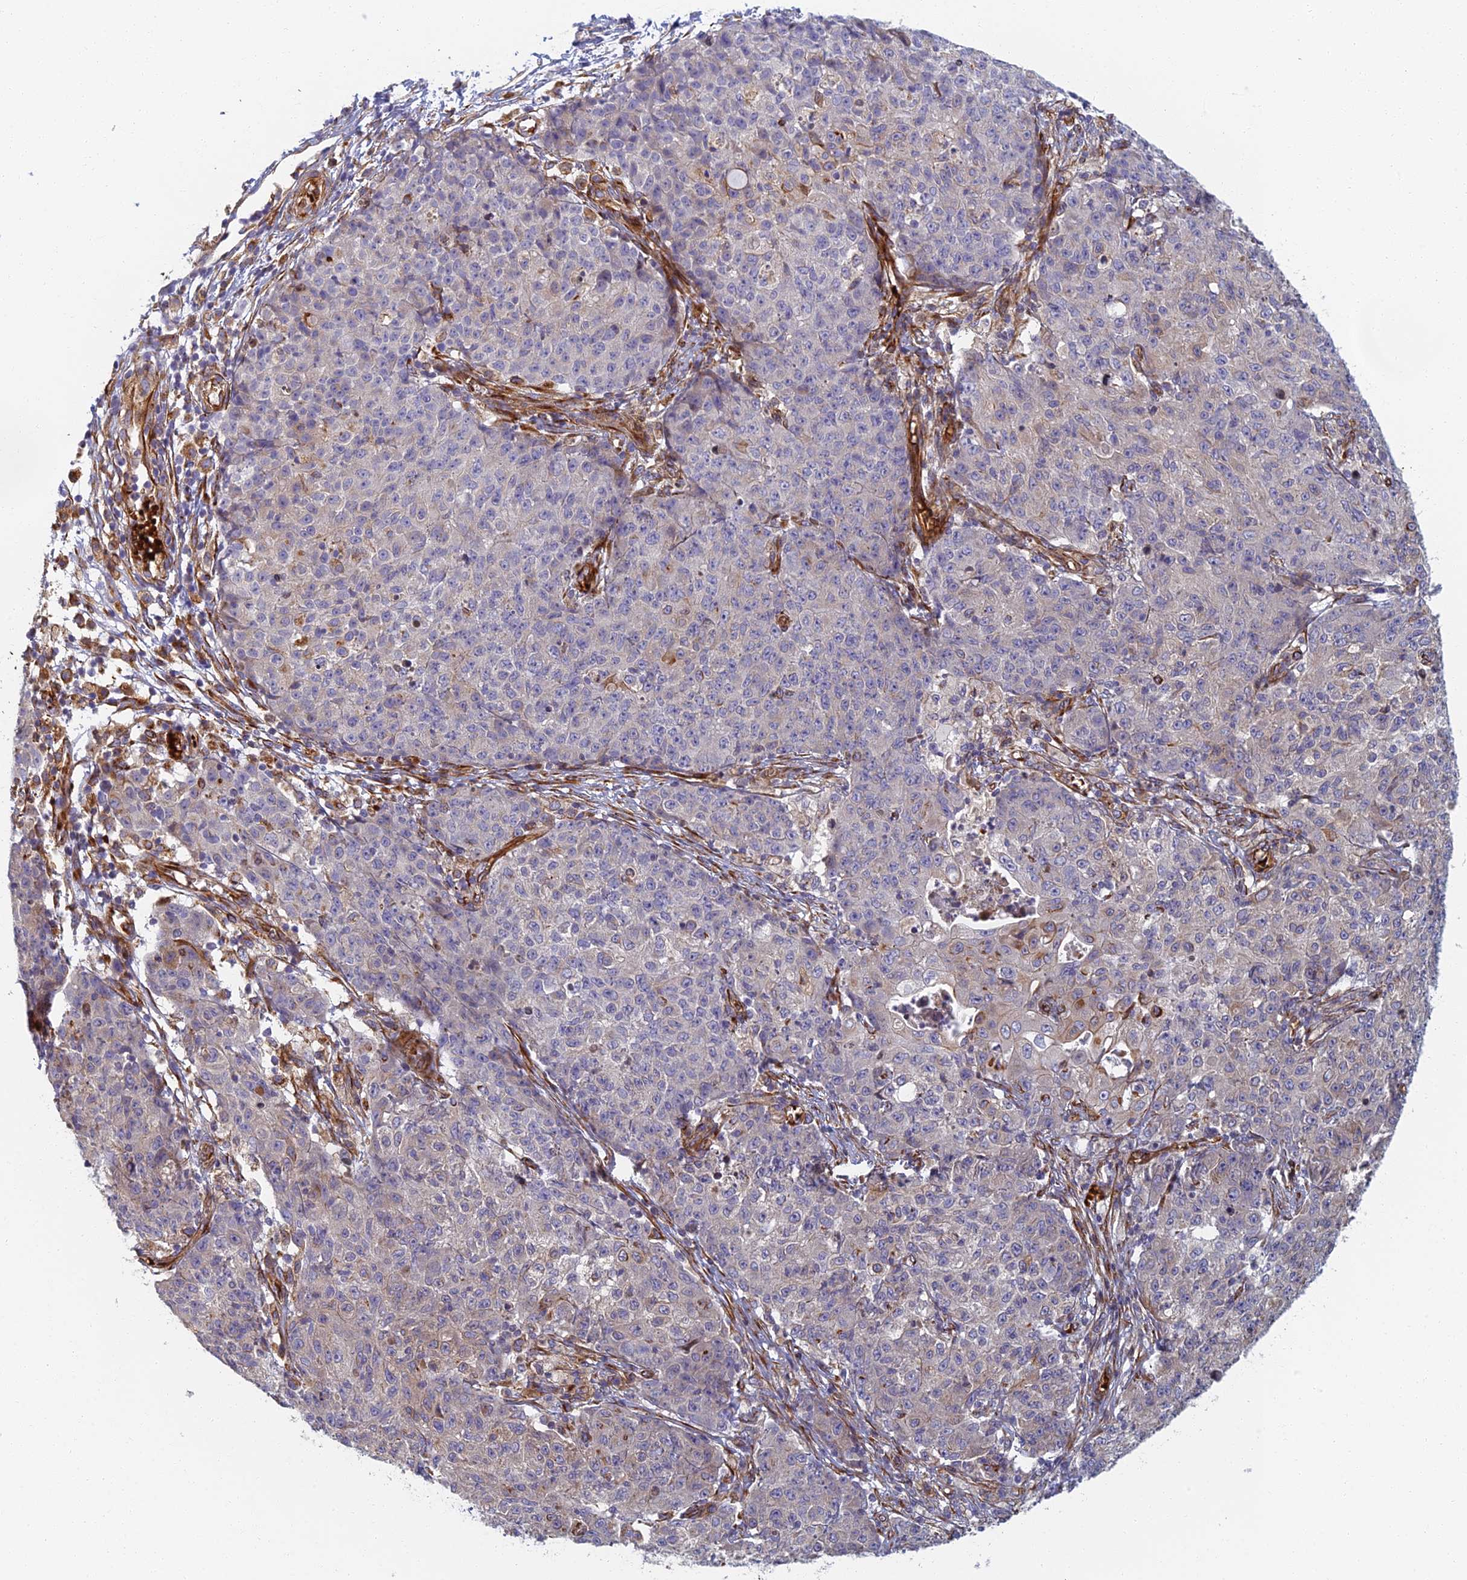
{"staining": {"intensity": "negative", "quantity": "none", "location": "none"}, "tissue": "ovarian cancer", "cell_type": "Tumor cells", "image_type": "cancer", "snomed": [{"axis": "morphology", "description": "Carcinoma, endometroid"}, {"axis": "topography", "description": "Ovary"}], "caption": "High magnification brightfield microscopy of ovarian cancer (endometroid carcinoma) stained with DAB (brown) and counterstained with hematoxylin (blue): tumor cells show no significant positivity. (DAB (3,3'-diaminobenzidine) immunohistochemistry with hematoxylin counter stain).", "gene": "ABCB10", "patient": {"sex": "female", "age": 42}}